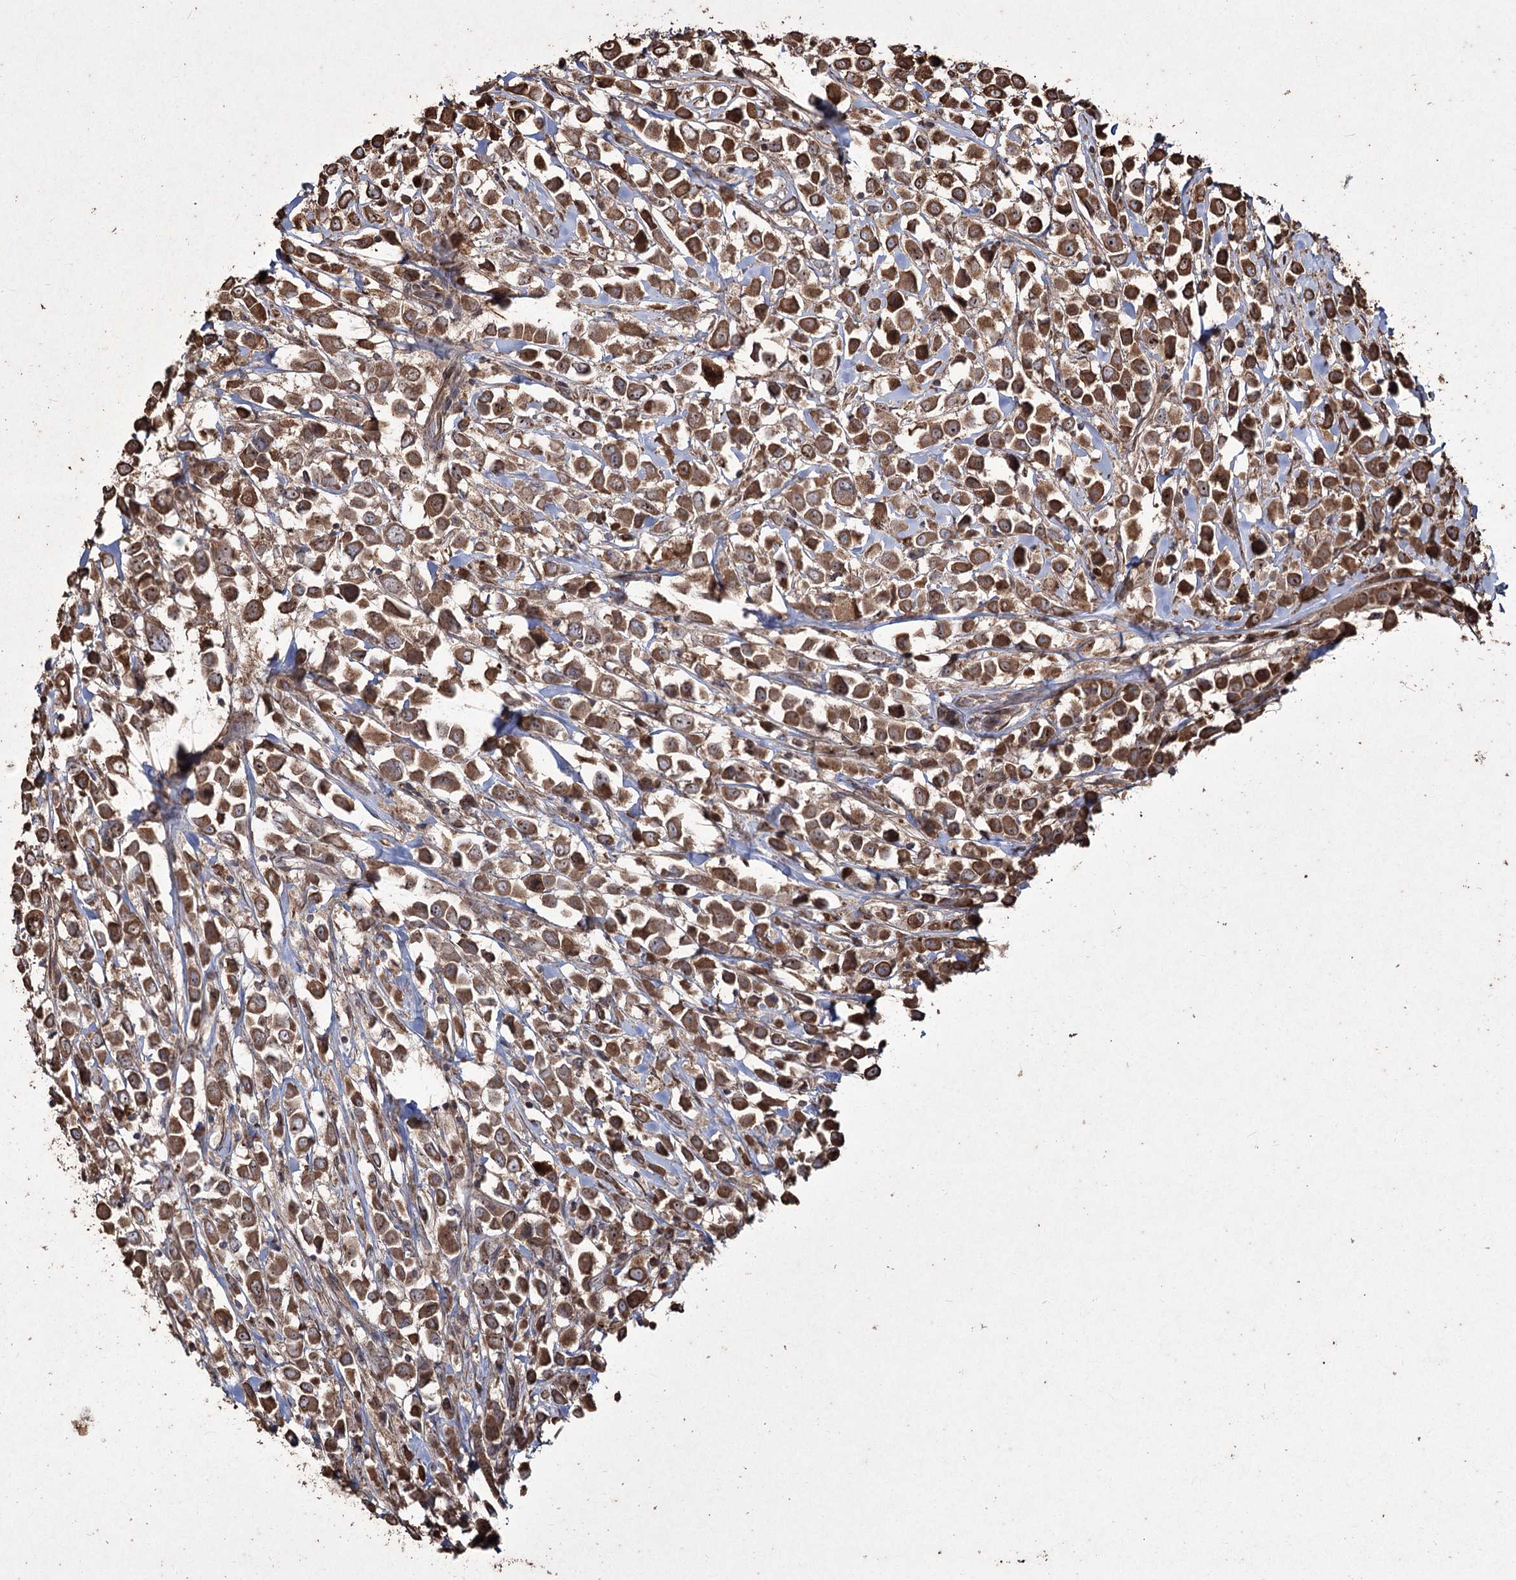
{"staining": {"intensity": "moderate", "quantity": ">75%", "location": "cytoplasmic/membranous"}, "tissue": "breast cancer", "cell_type": "Tumor cells", "image_type": "cancer", "snomed": [{"axis": "morphology", "description": "Duct carcinoma"}, {"axis": "topography", "description": "Breast"}], "caption": "Immunohistochemistry (IHC) of breast cancer shows medium levels of moderate cytoplasmic/membranous positivity in about >75% of tumor cells.", "gene": "PRC1", "patient": {"sex": "female", "age": 61}}